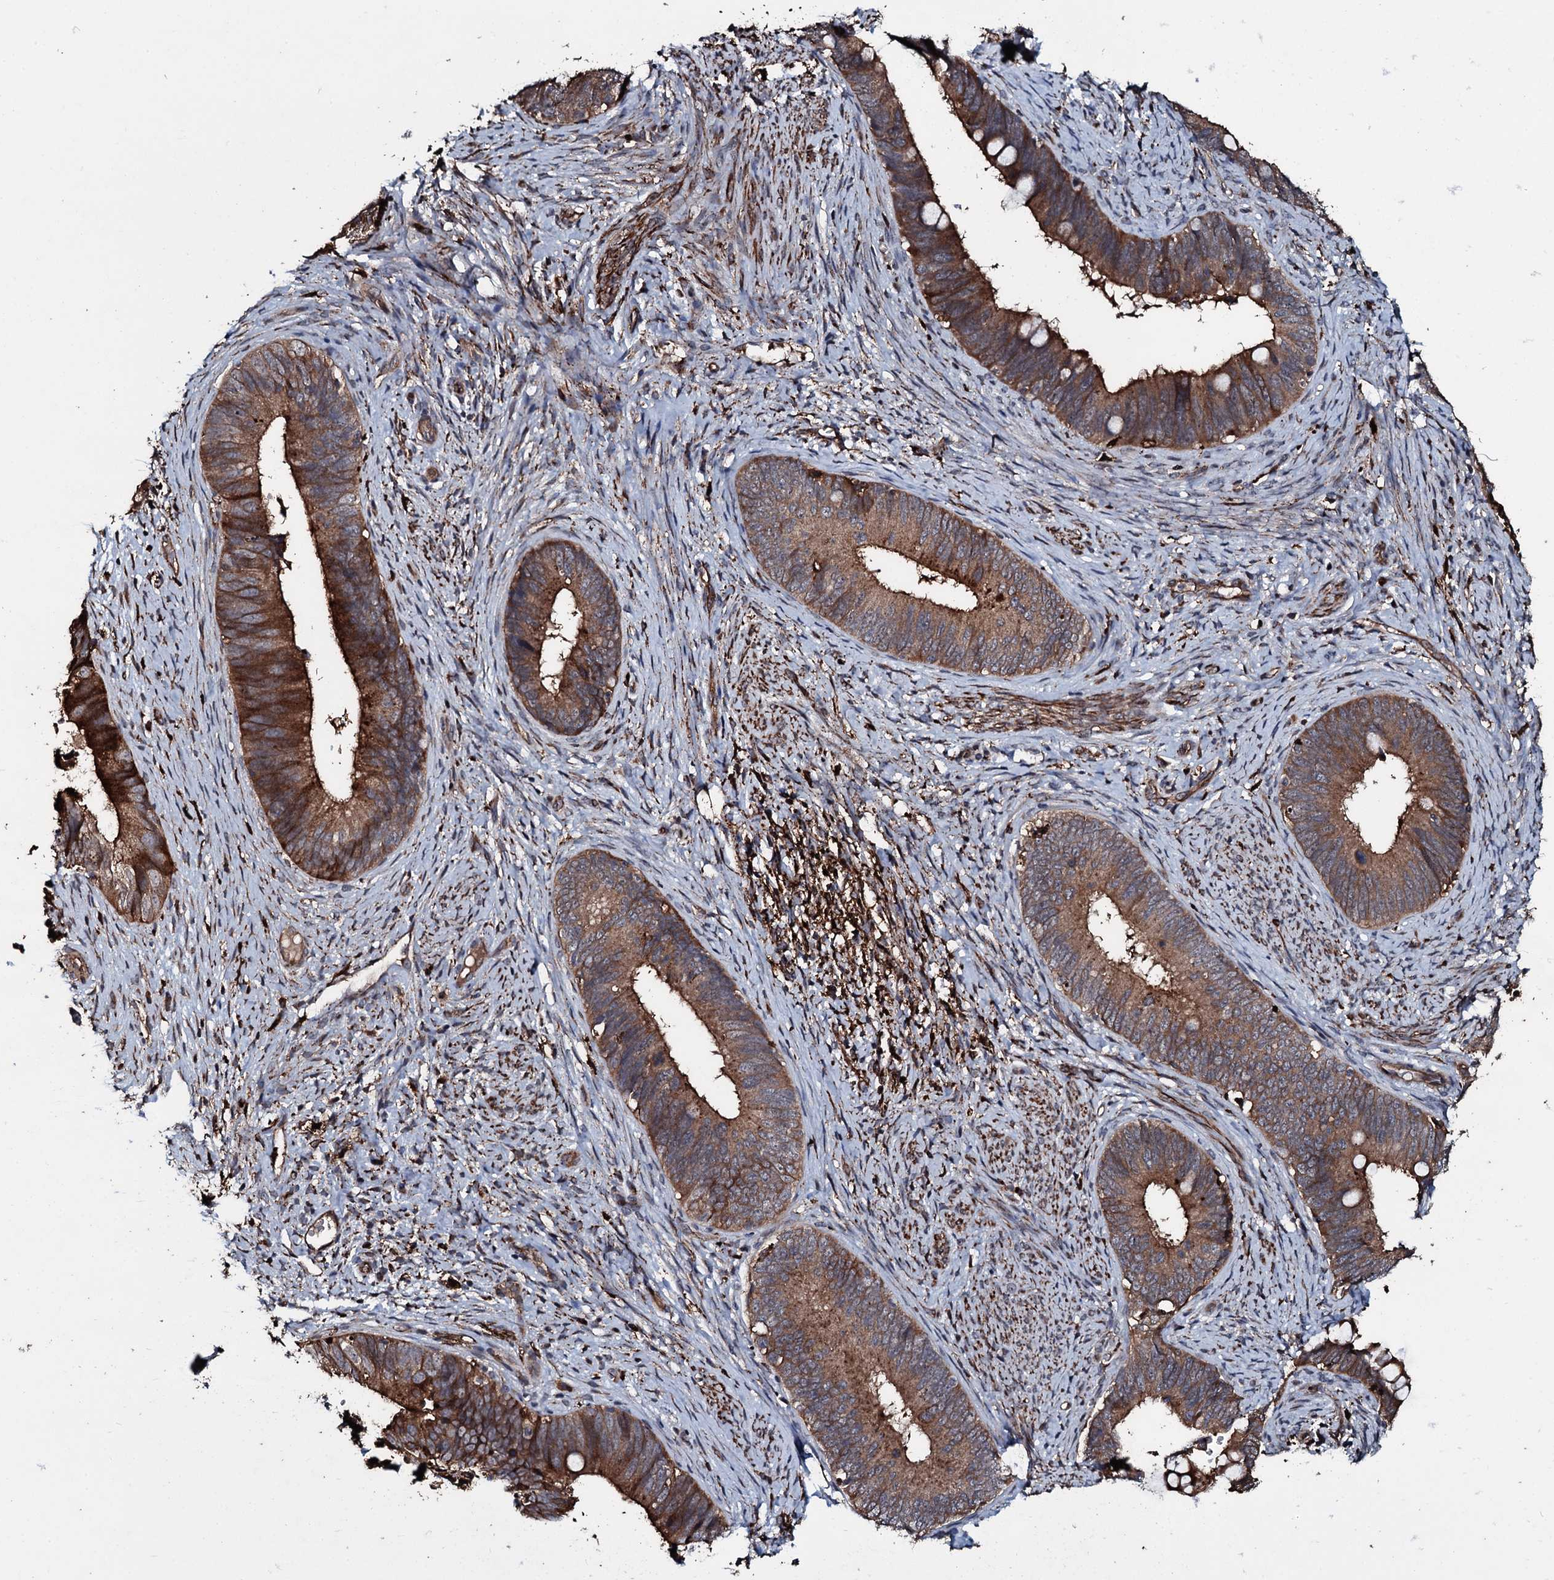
{"staining": {"intensity": "moderate", "quantity": ">75%", "location": "cytoplasmic/membranous"}, "tissue": "cervical cancer", "cell_type": "Tumor cells", "image_type": "cancer", "snomed": [{"axis": "morphology", "description": "Adenocarcinoma, NOS"}, {"axis": "topography", "description": "Cervix"}], "caption": "Moderate cytoplasmic/membranous protein staining is identified in approximately >75% of tumor cells in cervical cancer. (brown staining indicates protein expression, while blue staining denotes nuclei).", "gene": "TPGS2", "patient": {"sex": "female", "age": 42}}